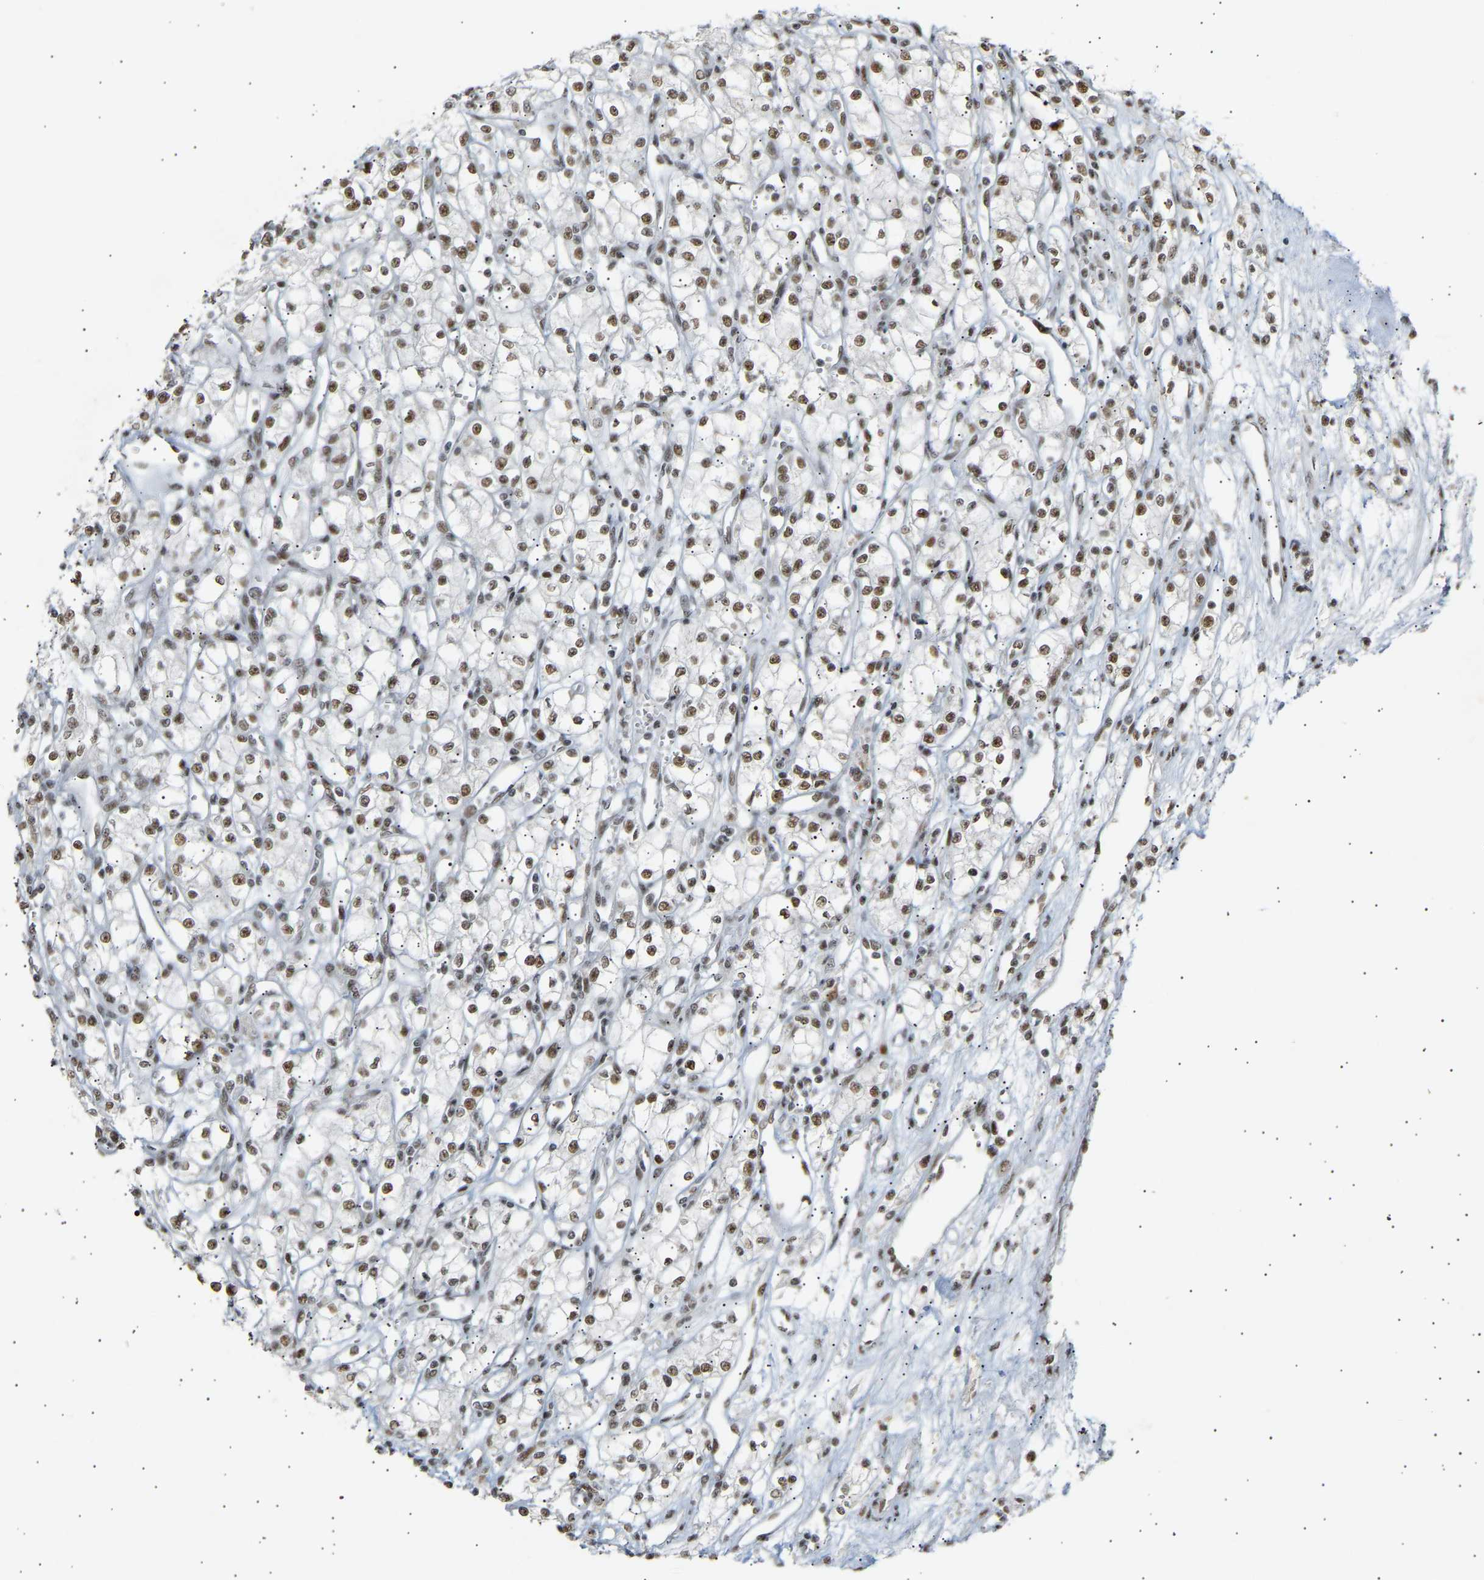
{"staining": {"intensity": "moderate", "quantity": ">75%", "location": "nuclear"}, "tissue": "renal cancer", "cell_type": "Tumor cells", "image_type": "cancer", "snomed": [{"axis": "morphology", "description": "Adenocarcinoma, NOS"}, {"axis": "topography", "description": "Kidney"}], "caption": "This image demonstrates renal cancer (adenocarcinoma) stained with immunohistochemistry (IHC) to label a protein in brown. The nuclear of tumor cells show moderate positivity for the protein. Nuclei are counter-stained blue.", "gene": "NELFB", "patient": {"sex": "male", "age": 59}}